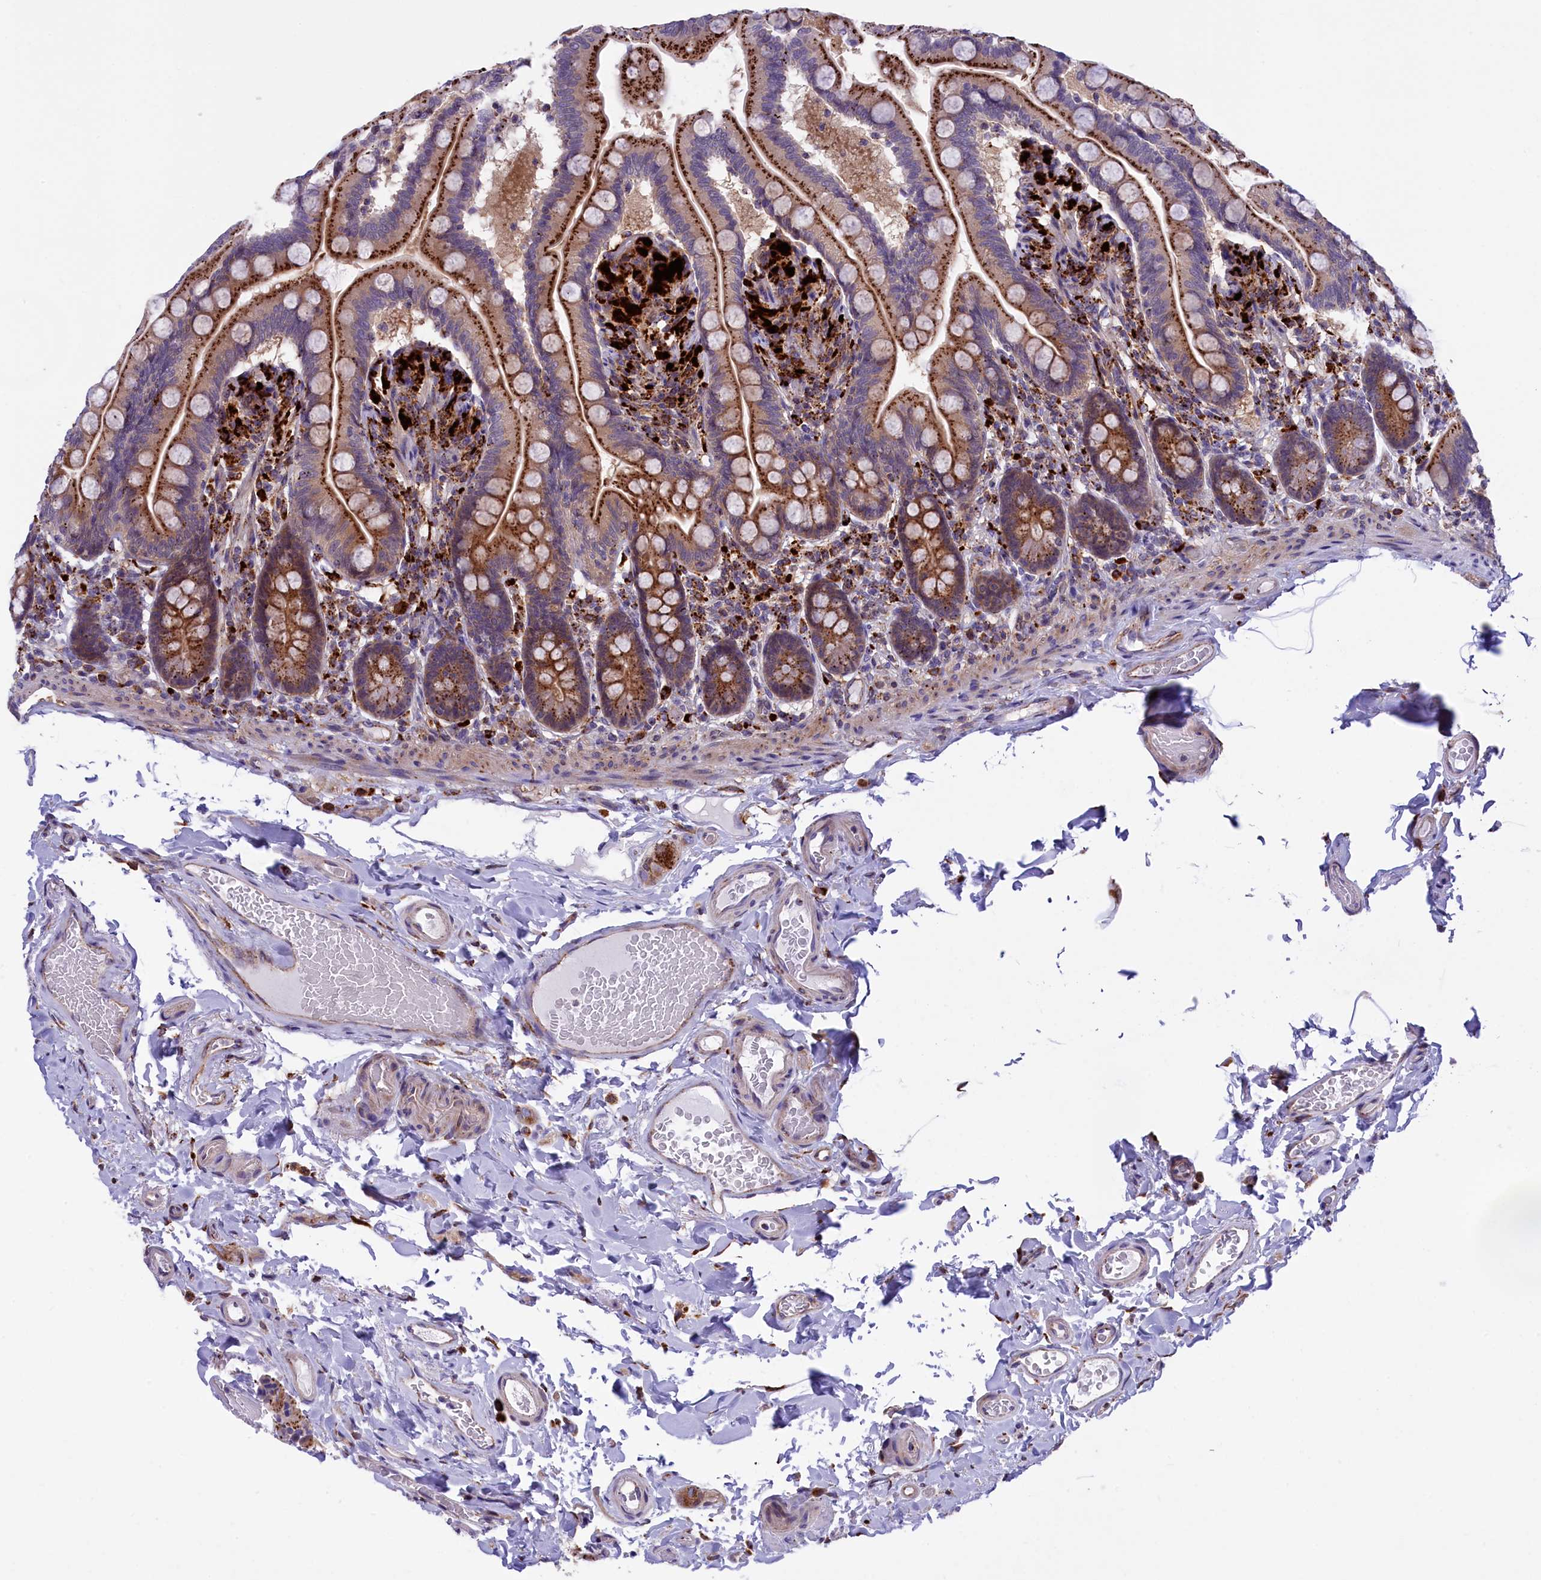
{"staining": {"intensity": "strong", "quantity": ">75%", "location": "cytoplasmic/membranous"}, "tissue": "small intestine", "cell_type": "Glandular cells", "image_type": "normal", "snomed": [{"axis": "morphology", "description": "Normal tissue, NOS"}, {"axis": "topography", "description": "Small intestine"}], "caption": "Brown immunohistochemical staining in unremarkable human small intestine reveals strong cytoplasmic/membranous staining in about >75% of glandular cells.", "gene": "MAN2B1", "patient": {"sex": "female", "age": 64}}